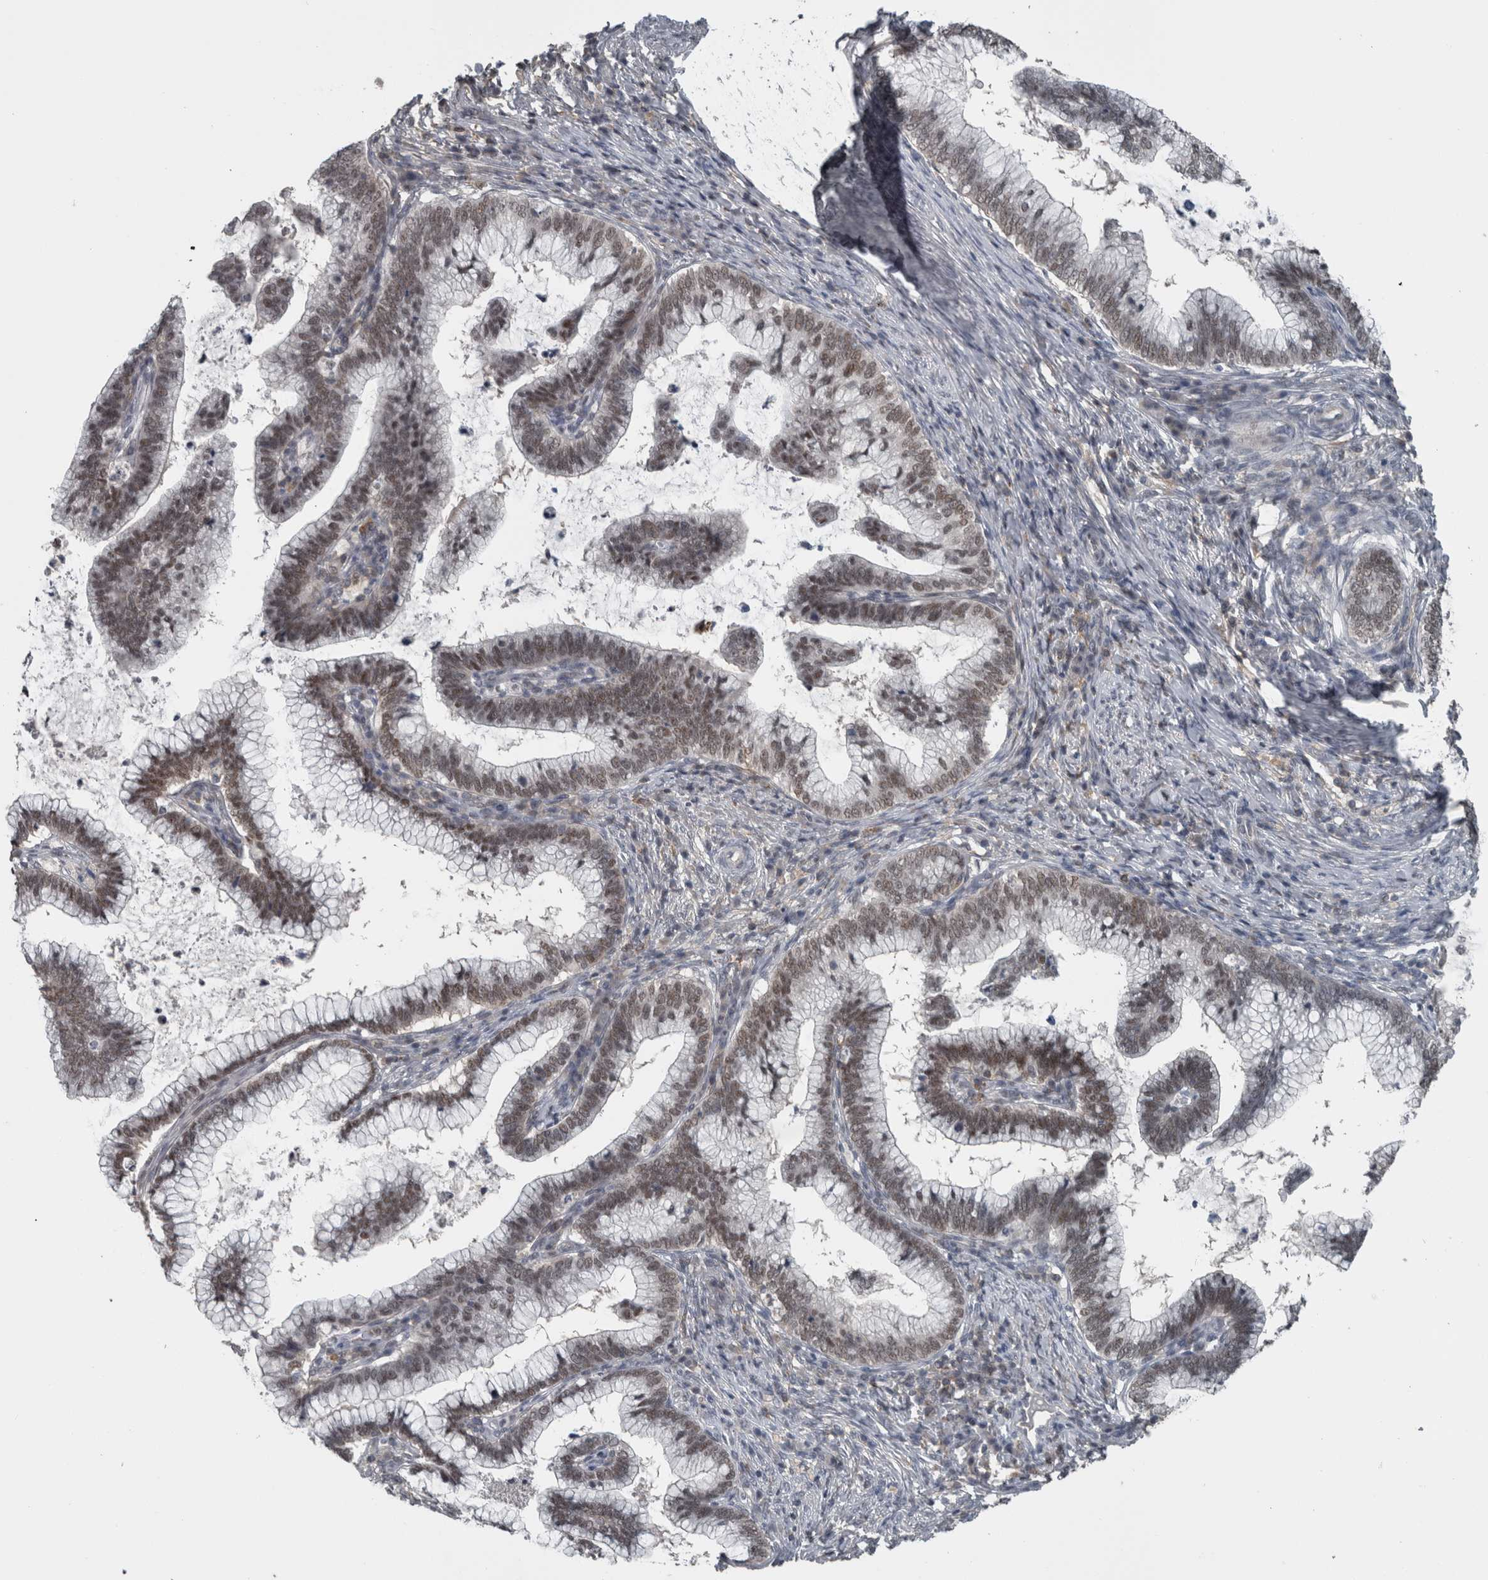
{"staining": {"intensity": "weak", "quantity": ">75%", "location": "nuclear"}, "tissue": "cervical cancer", "cell_type": "Tumor cells", "image_type": "cancer", "snomed": [{"axis": "morphology", "description": "Adenocarcinoma, NOS"}, {"axis": "topography", "description": "Cervix"}], "caption": "Protein expression analysis of cervical cancer (adenocarcinoma) demonstrates weak nuclear positivity in approximately >75% of tumor cells.", "gene": "ZBTB21", "patient": {"sex": "female", "age": 36}}